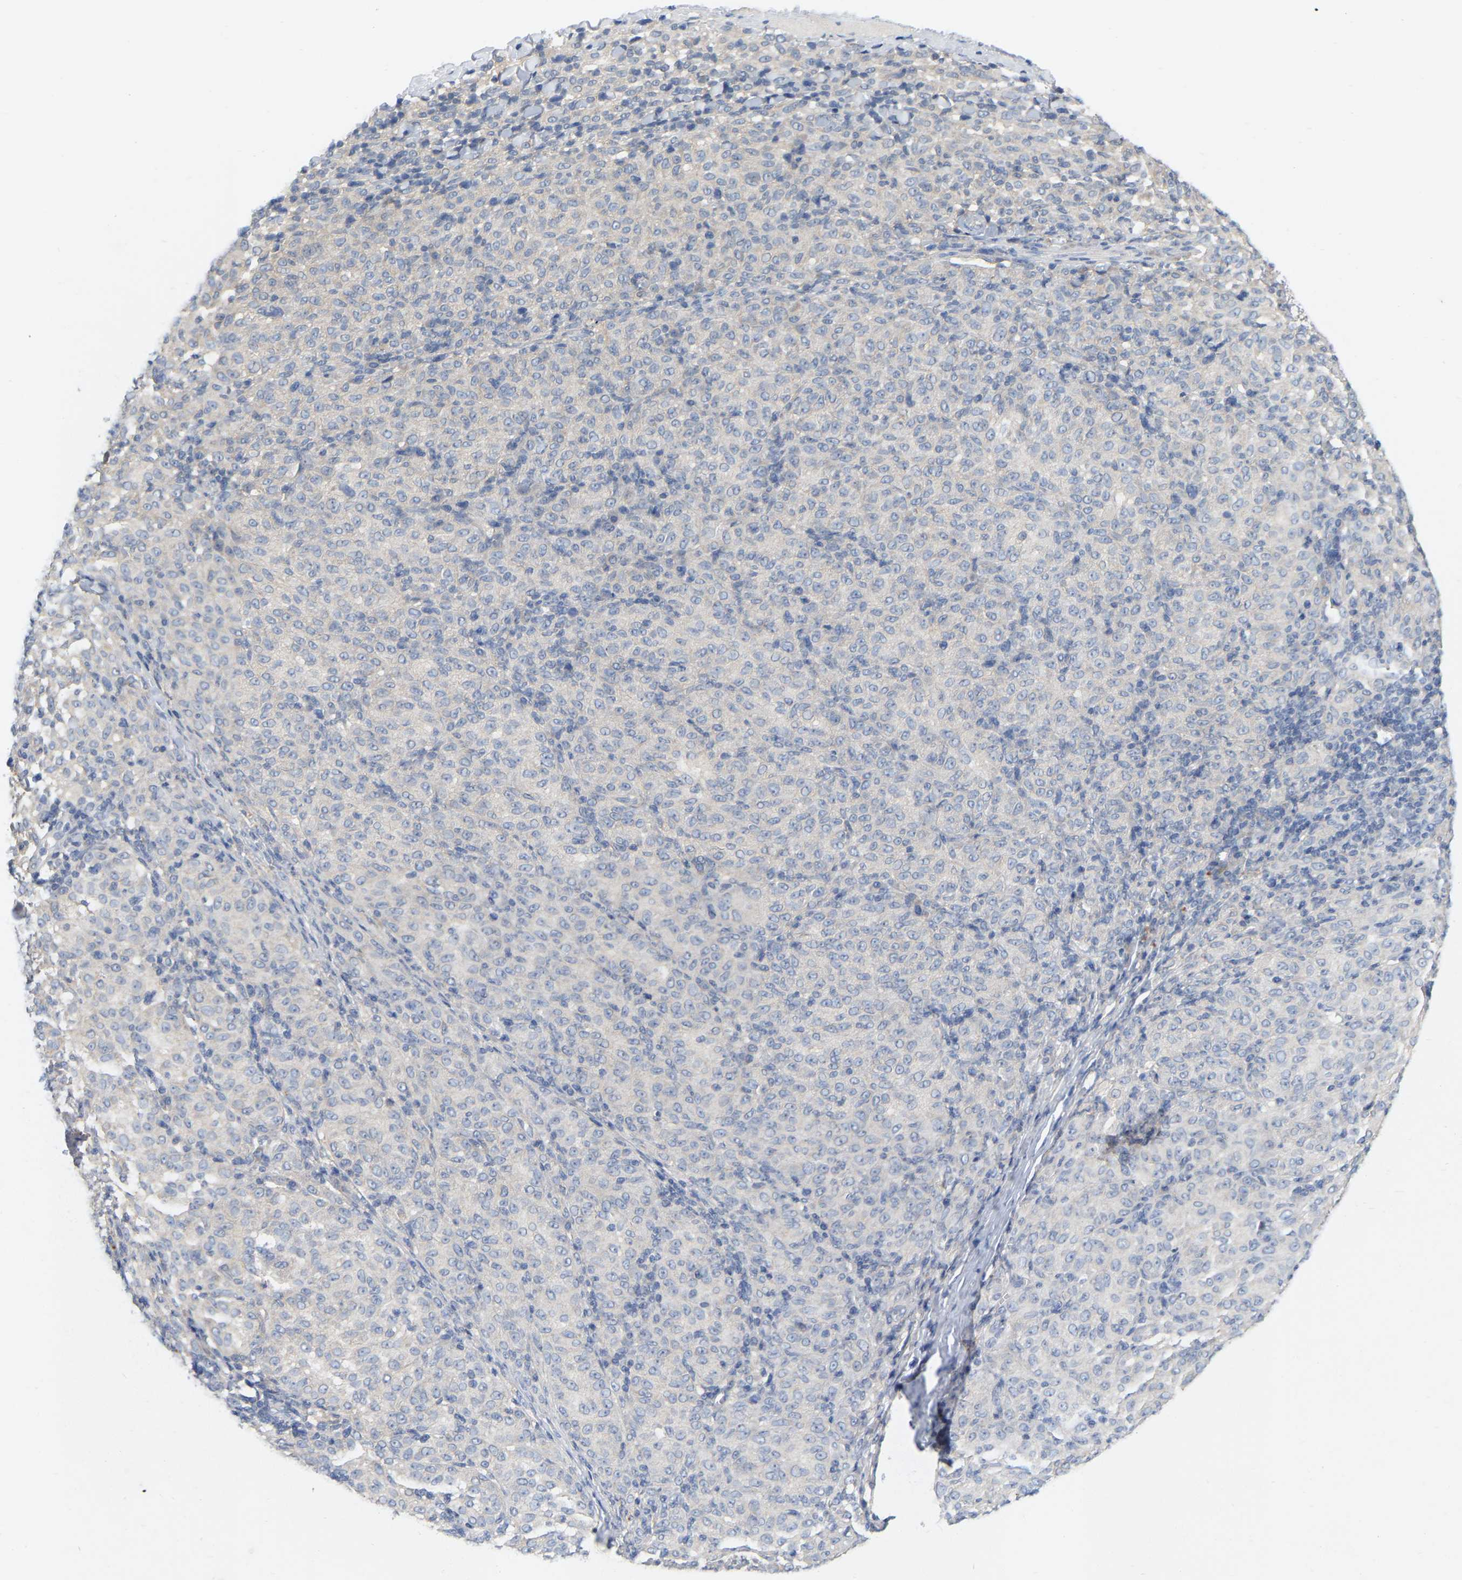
{"staining": {"intensity": "negative", "quantity": "none", "location": "none"}, "tissue": "melanoma", "cell_type": "Tumor cells", "image_type": "cancer", "snomed": [{"axis": "morphology", "description": "Malignant melanoma, NOS"}, {"axis": "topography", "description": "Skin"}], "caption": "DAB immunohistochemical staining of melanoma demonstrates no significant positivity in tumor cells. The staining was performed using DAB (3,3'-diaminobenzidine) to visualize the protein expression in brown, while the nuclei were stained in blue with hematoxylin (Magnification: 20x).", "gene": "WIPI2", "patient": {"sex": "female", "age": 72}}